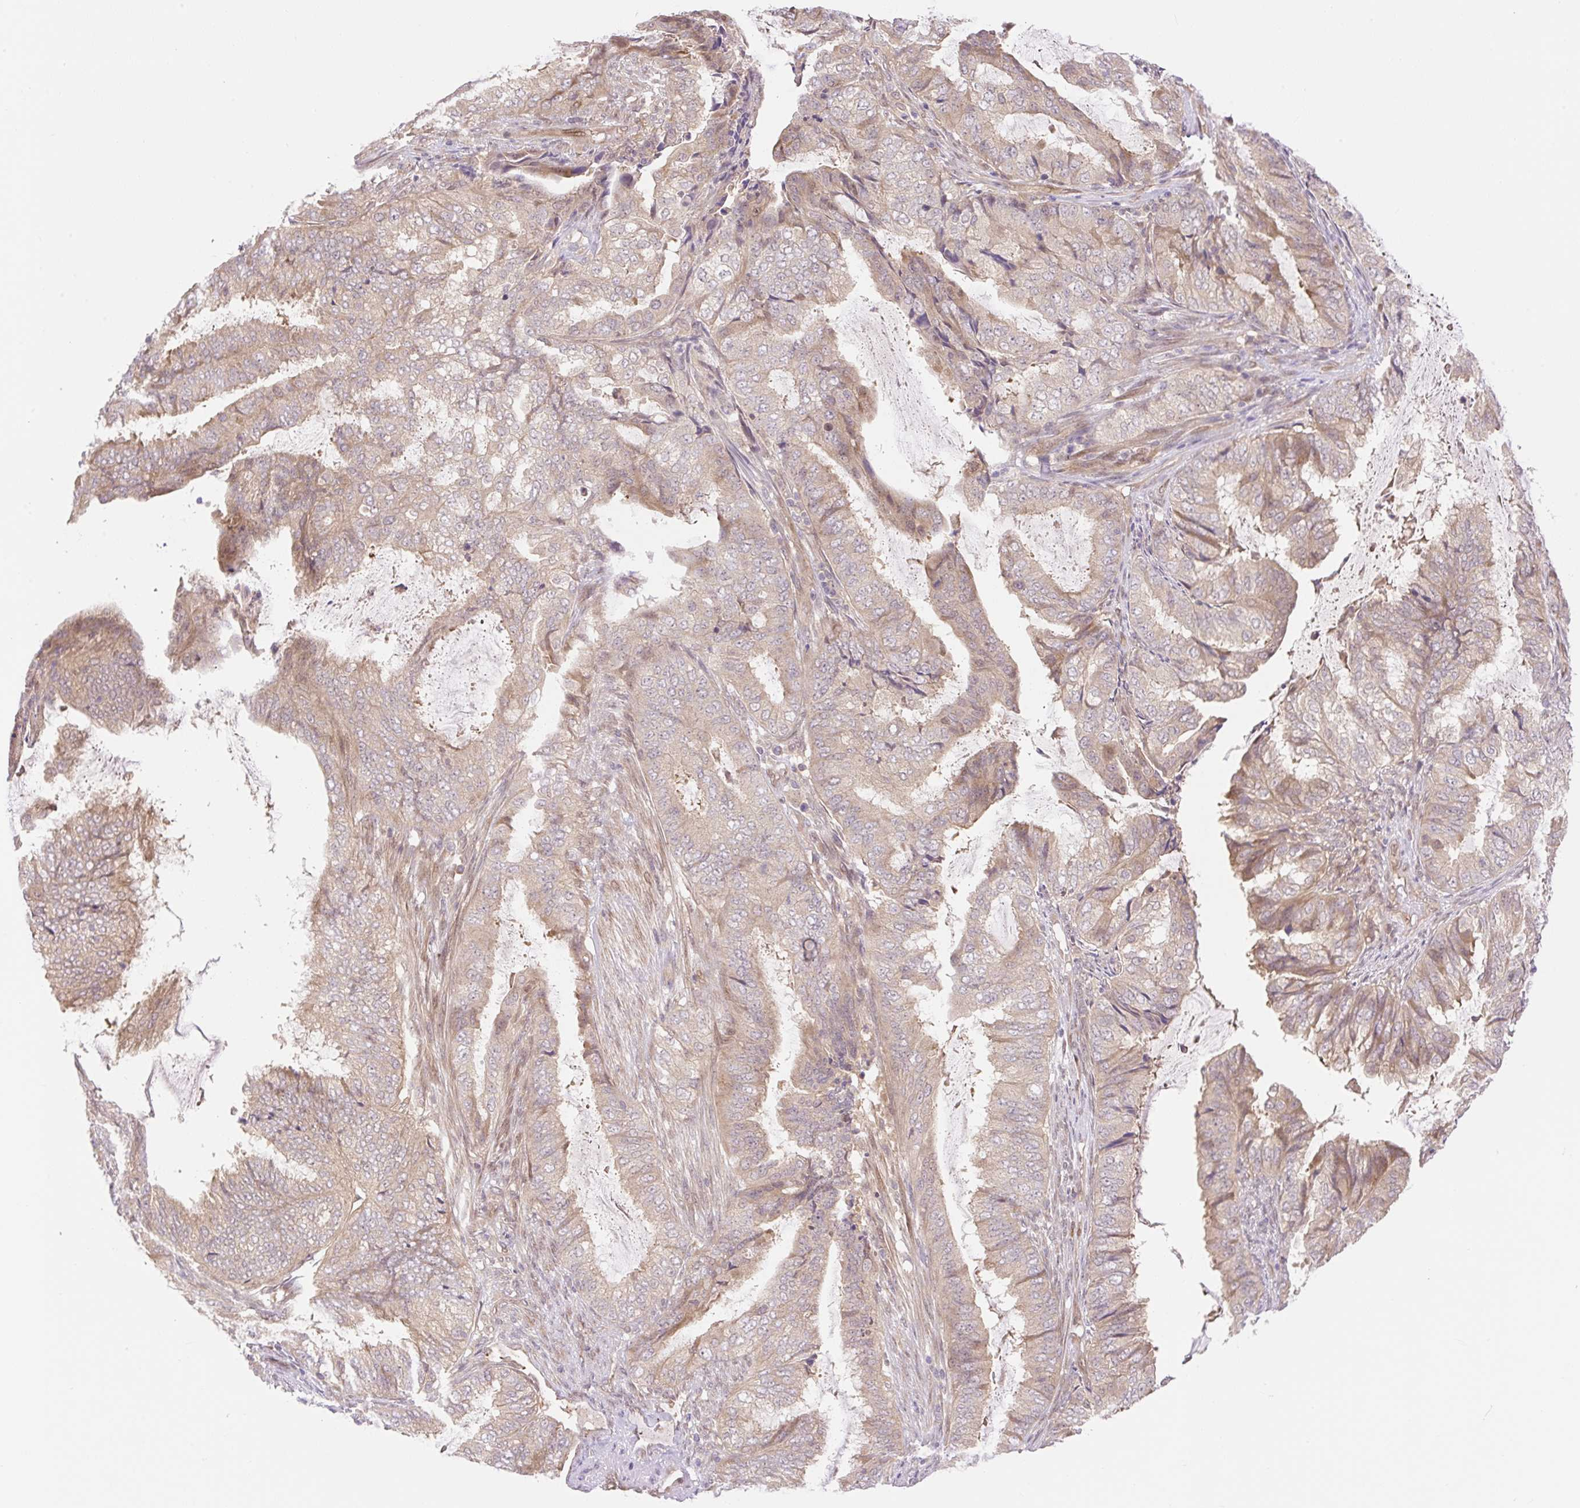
{"staining": {"intensity": "weak", "quantity": ">75%", "location": "cytoplasmic/membranous,nuclear"}, "tissue": "endometrial cancer", "cell_type": "Tumor cells", "image_type": "cancer", "snomed": [{"axis": "morphology", "description": "Adenocarcinoma, NOS"}, {"axis": "topography", "description": "Endometrium"}], "caption": "The photomicrograph exhibits immunohistochemical staining of endometrial cancer. There is weak cytoplasmic/membranous and nuclear positivity is seen in approximately >75% of tumor cells.", "gene": "VPS25", "patient": {"sex": "female", "age": 51}}